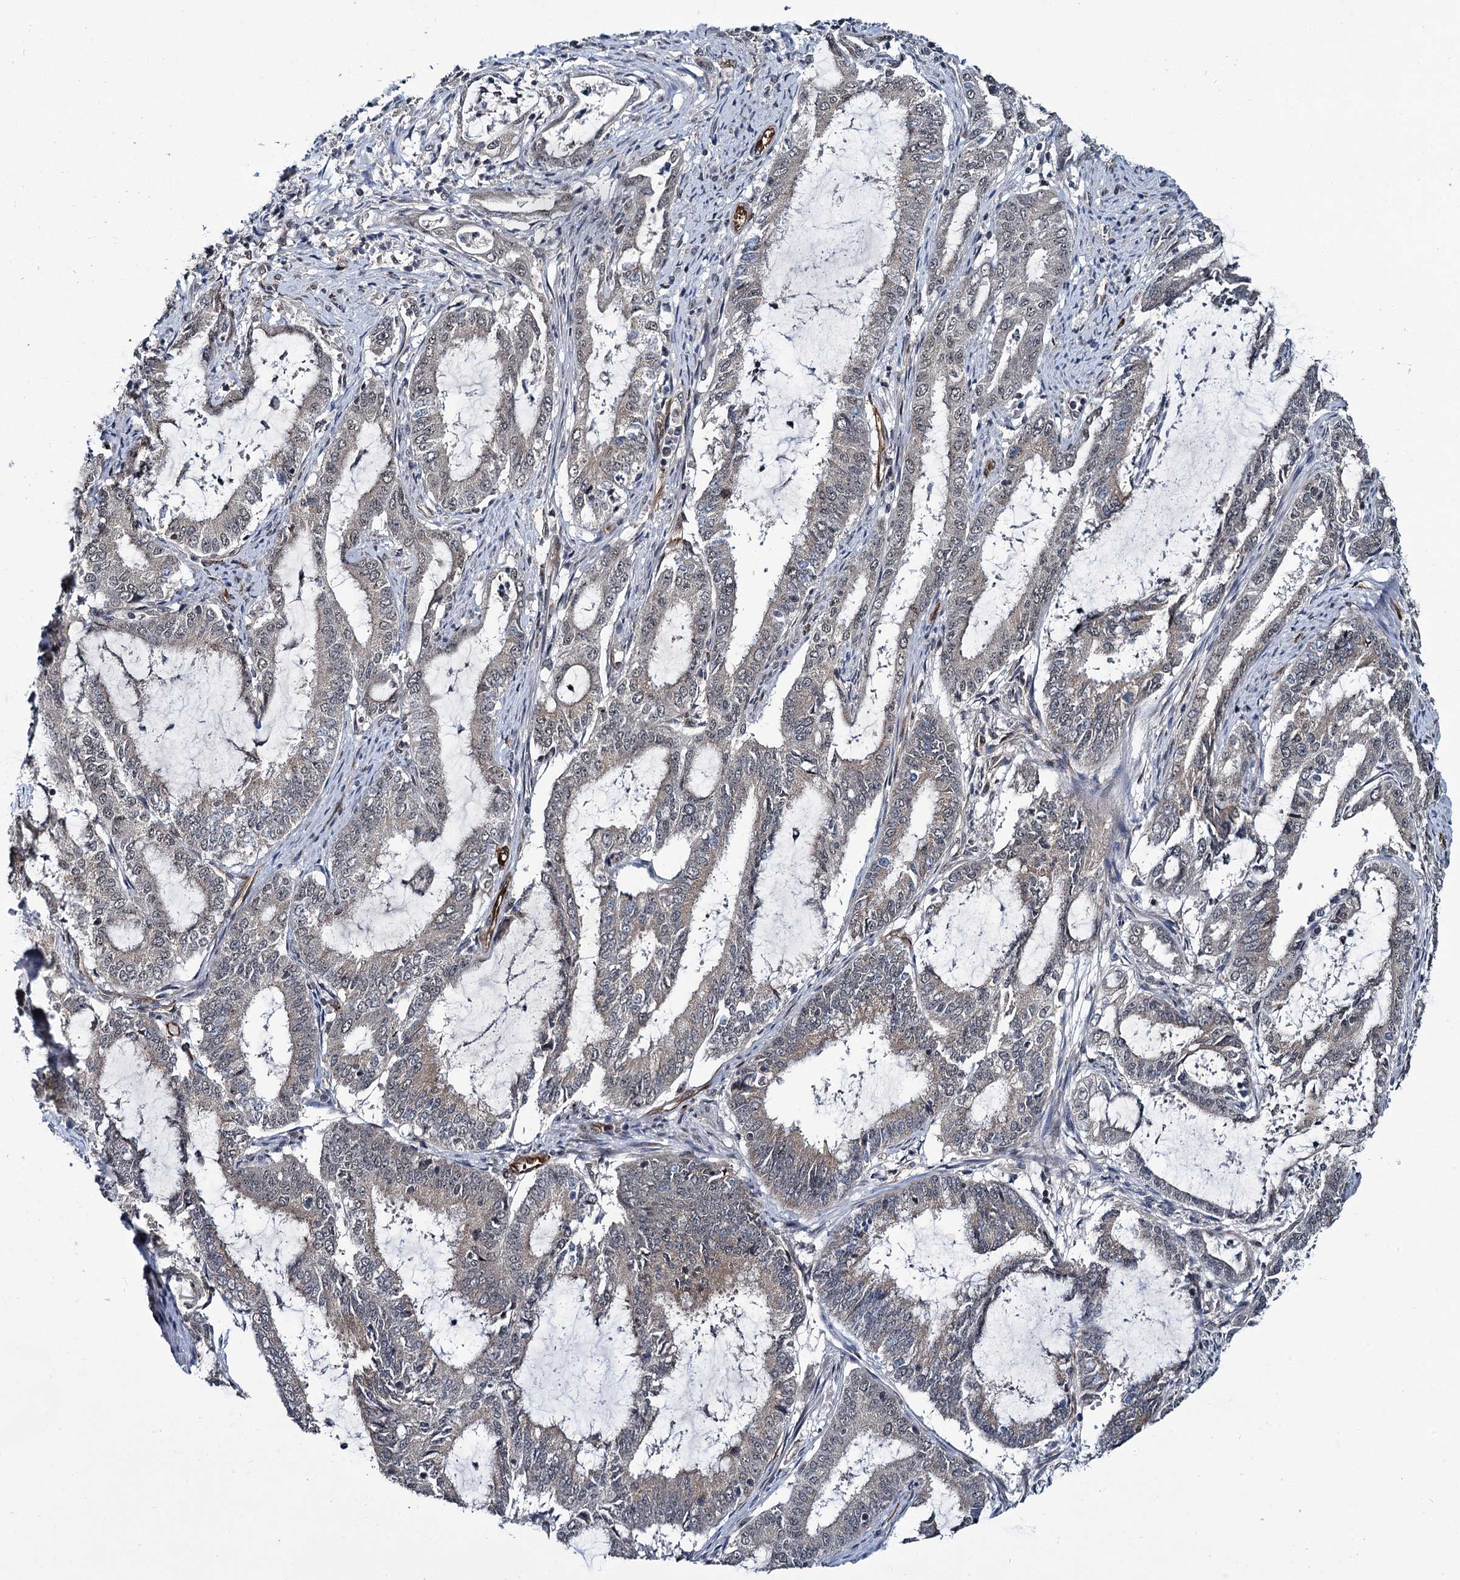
{"staining": {"intensity": "negative", "quantity": "none", "location": "none"}, "tissue": "endometrial cancer", "cell_type": "Tumor cells", "image_type": "cancer", "snomed": [{"axis": "morphology", "description": "Adenocarcinoma, NOS"}, {"axis": "topography", "description": "Endometrium"}], "caption": "Immunohistochemistry (IHC) image of adenocarcinoma (endometrial) stained for a protein (brown), which displays no staining in tumor cells.", "gene": "ARHGAP42", "patient": {"sex": "female", "age": 51}}